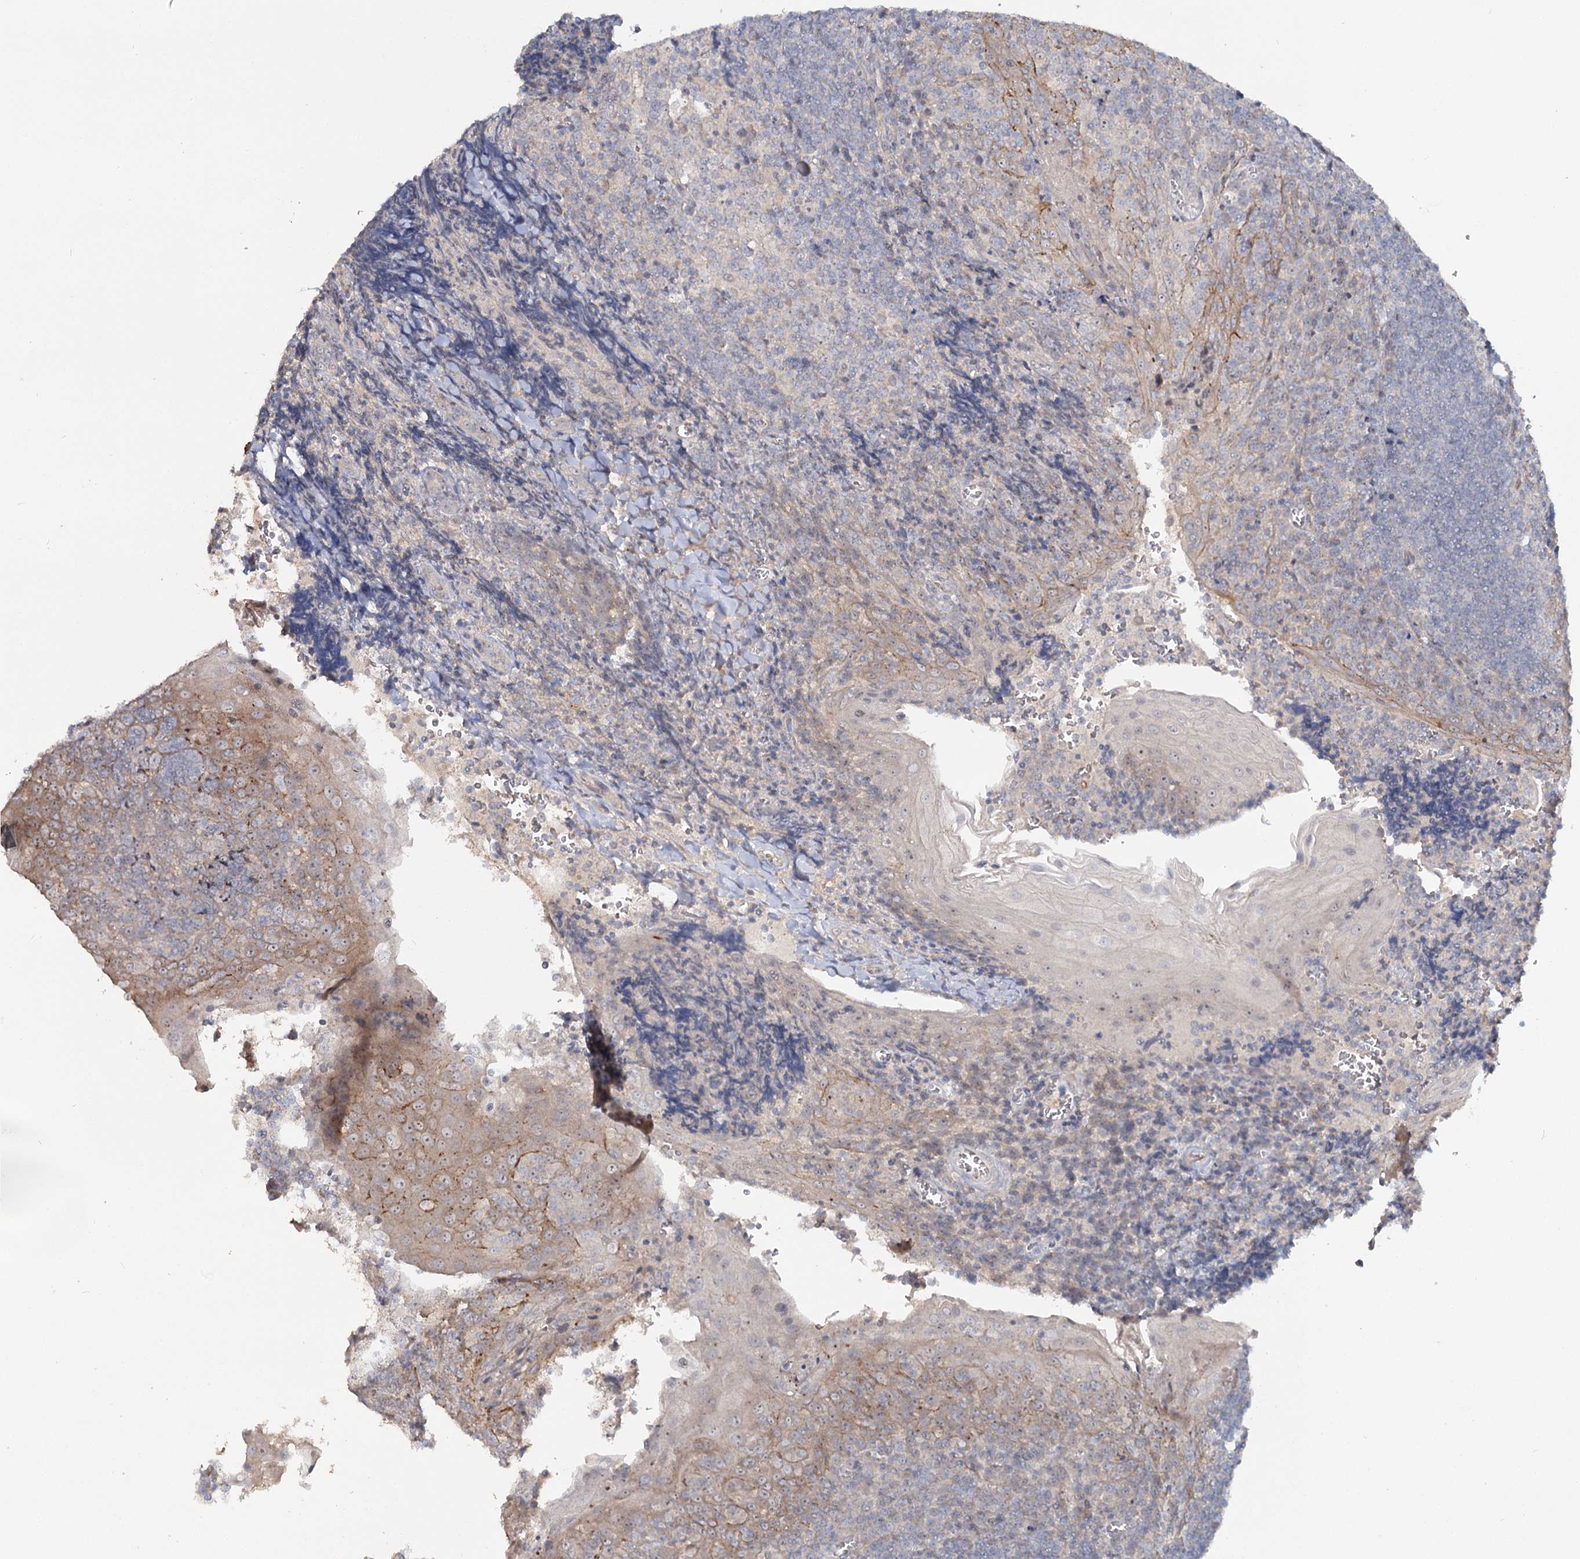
{"staining": {"intensity": "negative", "quantity": "none", "location": "none"}, "tissue": "tonsil", "cell_type": "Non-germinal center cells", "image_type": "normal", "snomed": [{"axis": "morphology", "description": "Normal tissue, NOS"}, {"axis": "topography", "description": "Tonsil"}], "caption": "IHC histopathology image of unremarkable tonsil: tonsil stained with DAB (3,3'-diaminobenzidine) shows no significant protein expression in non-germinal center cells. Nuclei are stained in blue.", "gene": "ANGPTL5", "patient": {"sex": "male", "age": 27}}